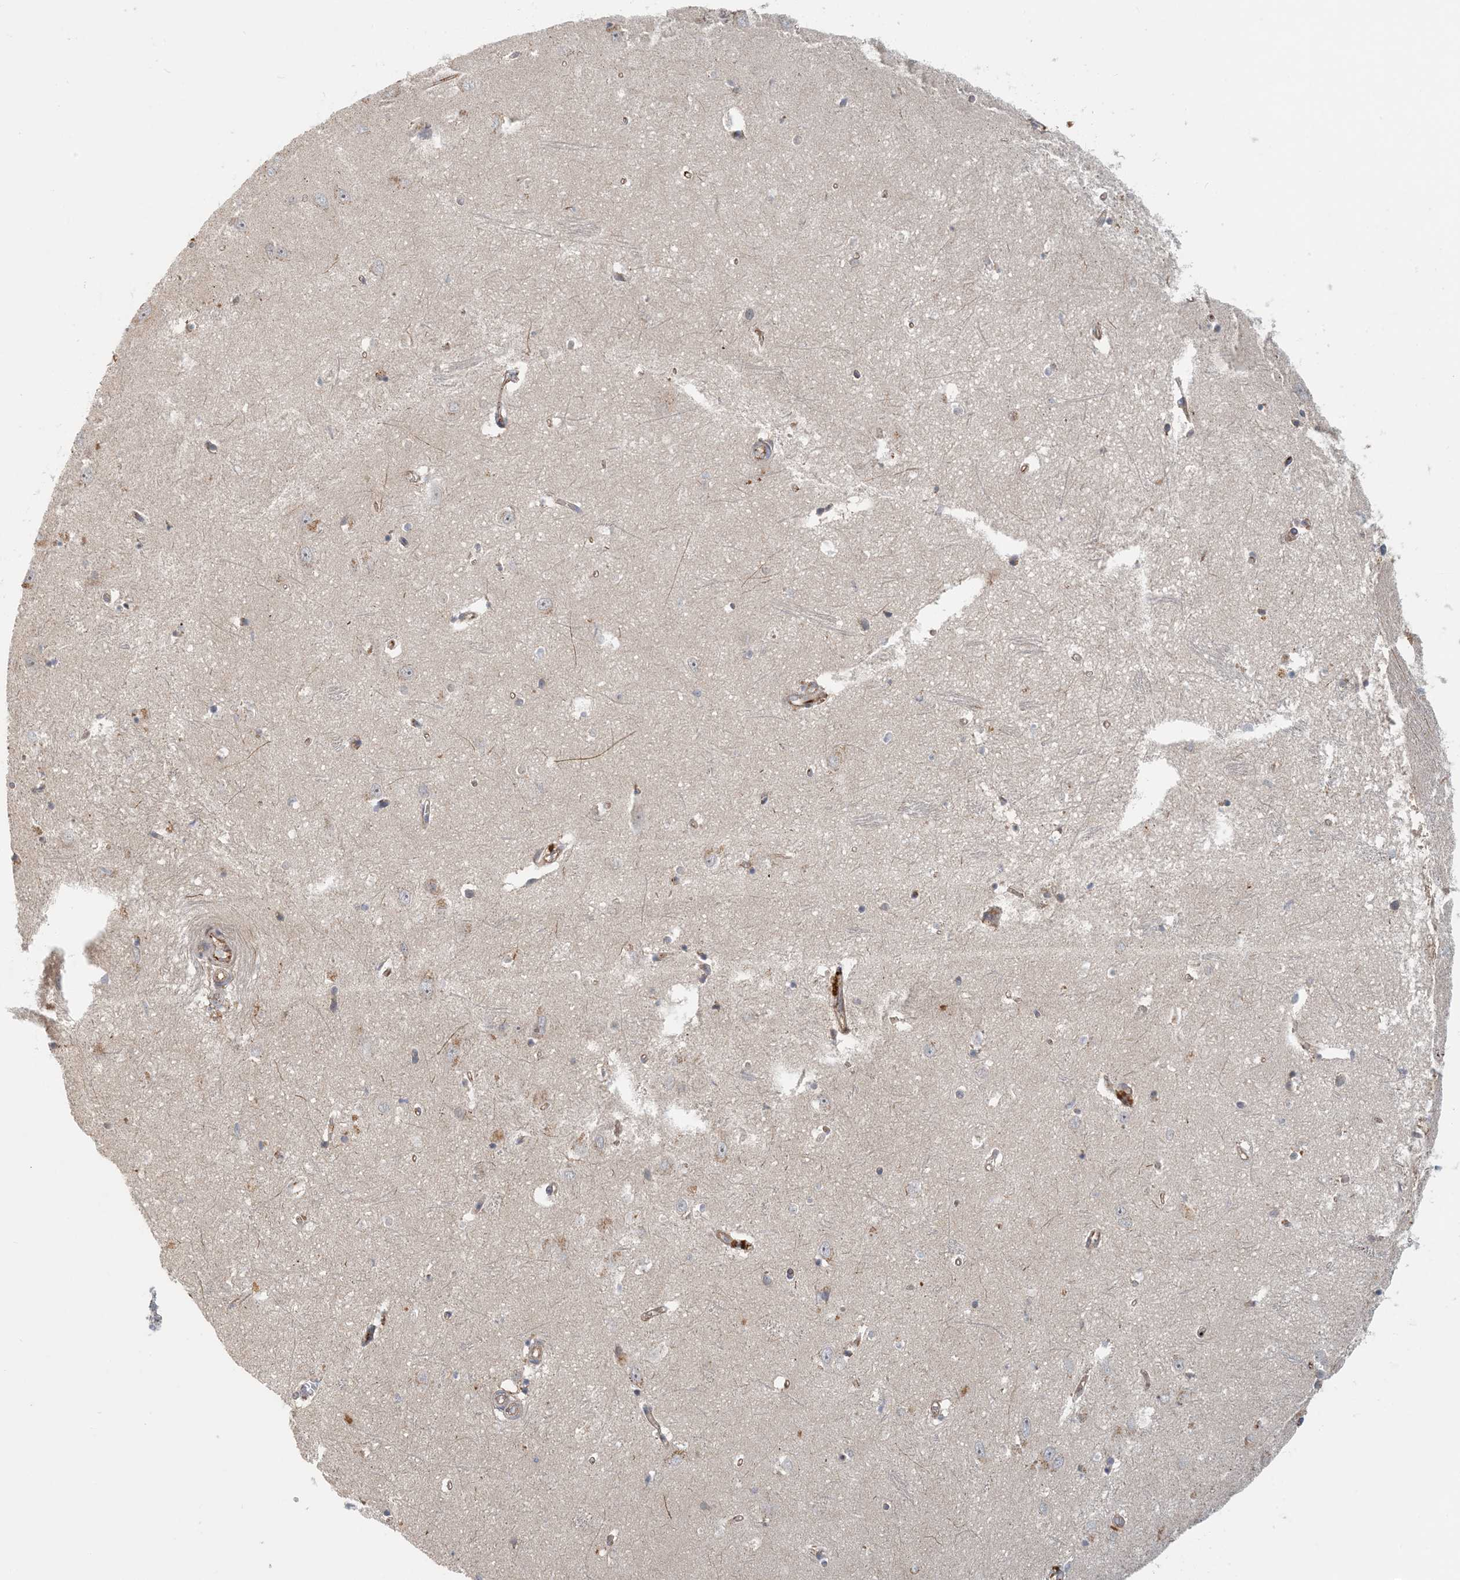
{"staining": {"intensity": "negative", "quantity": "none", "location": "none"}, "tissue": "hippocampus", "cell_type": "Glial cells", "image_type": "normal", "snomed": [{"axis": "morphology", "description": "Normal tissue, NOS"}, {"axis": "topography", "description": "Hippocampus"}], "caption": "The immunohistochemistry micrograph has no significant expression in glial cells of hippocampus.", "gene": "ZBTB3", "patient": {"sex": "female", "age": 64}}